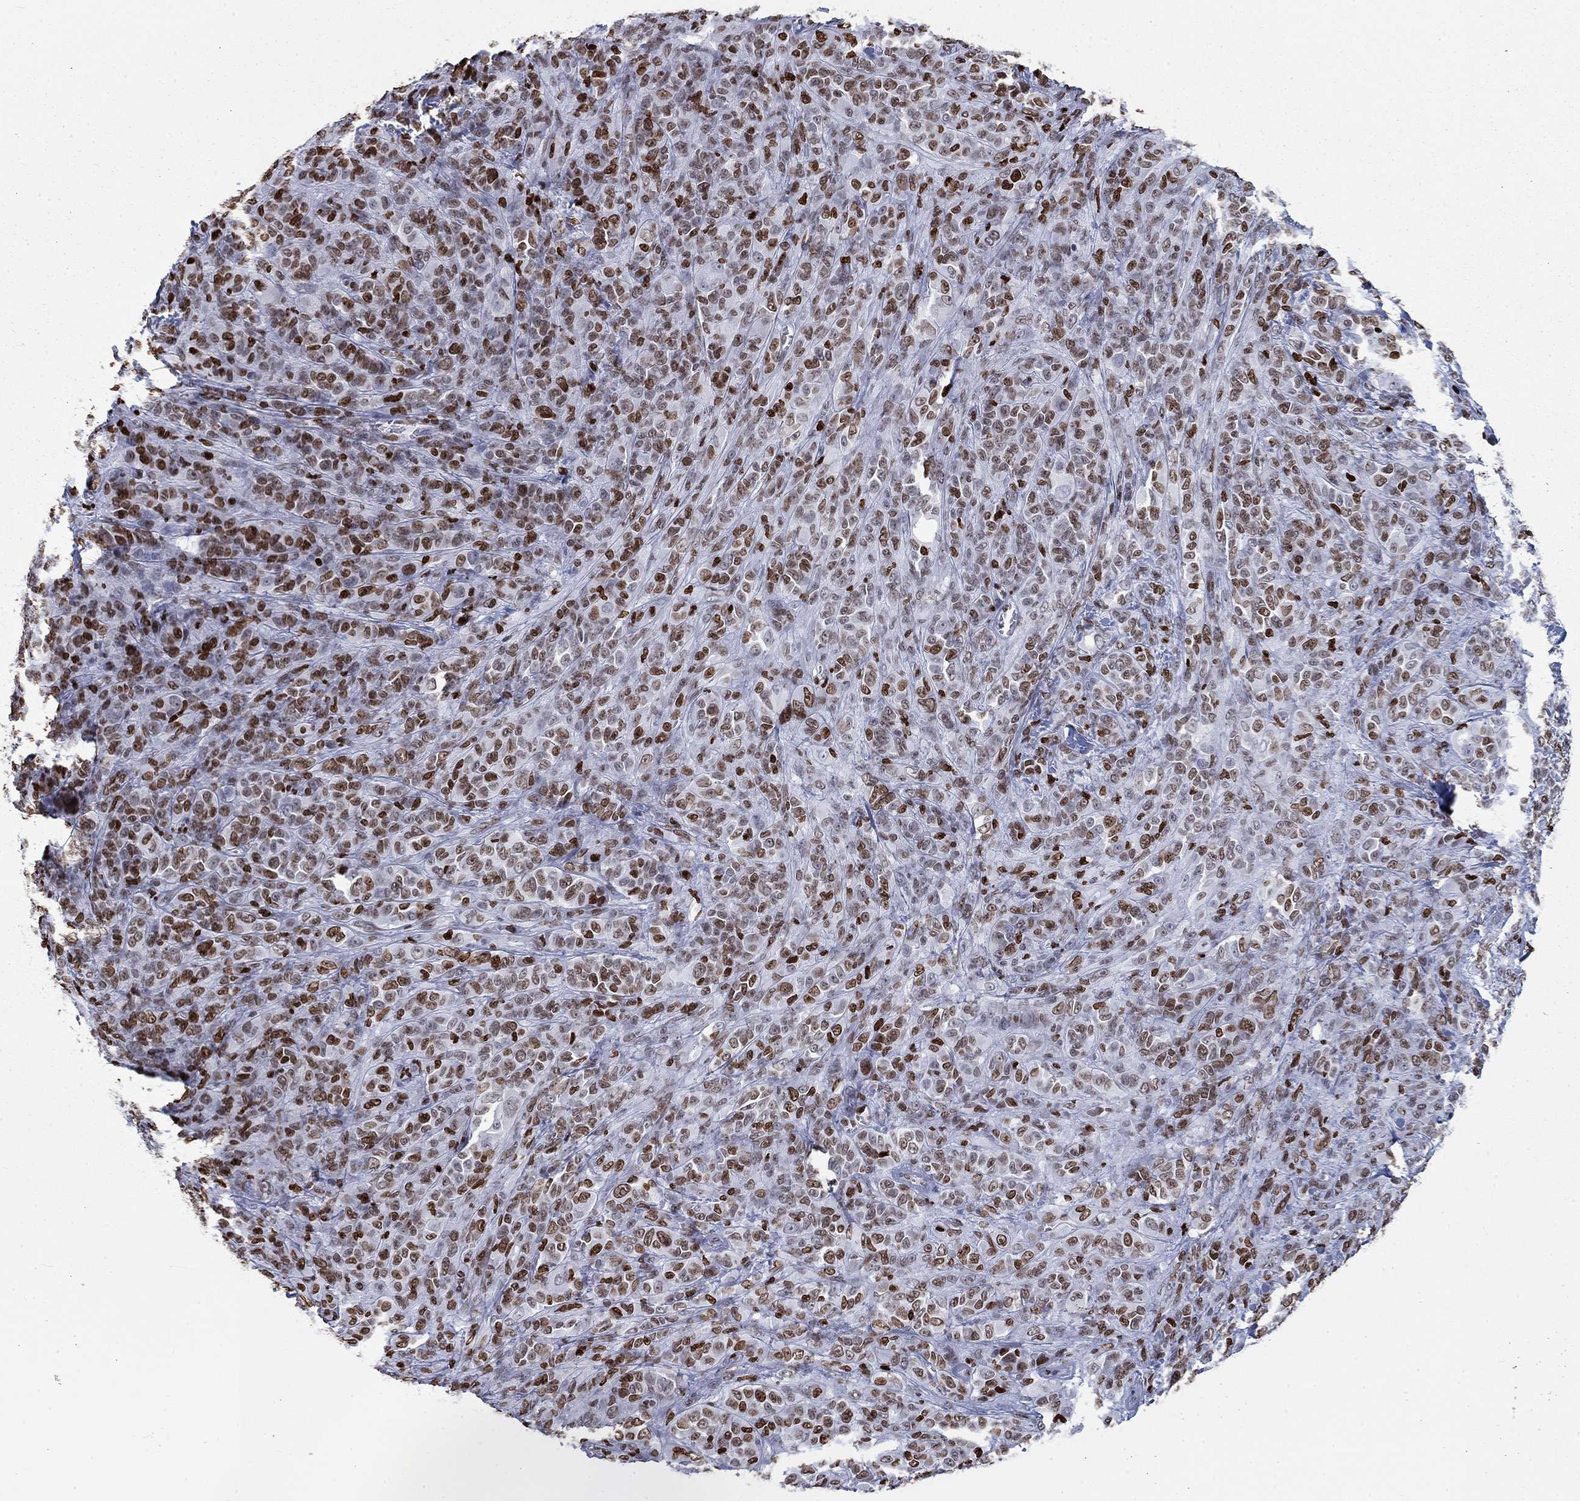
{"staining": {"intensity": "moderate", "quantity": "25%-75%", "location": "nuclear"}, "tissue": "melanoma", "cell_type": "Tumor cells", "image_type": "cancer", "snomed": [{"axis": "morphology", "description": "Malignant melanoma, NOS"}, {"axis": "topography", "description": "Skin"}], "caption": "Immunohistochemistry (DAB (3,3'-diaminobenzidine)) staining of human malignant melanoma reveals moderate nuclear protein staining in about 25%-75% of tumor cells.", "gene": "H1-5", "patient": {"sex": "female", "age": 87}}